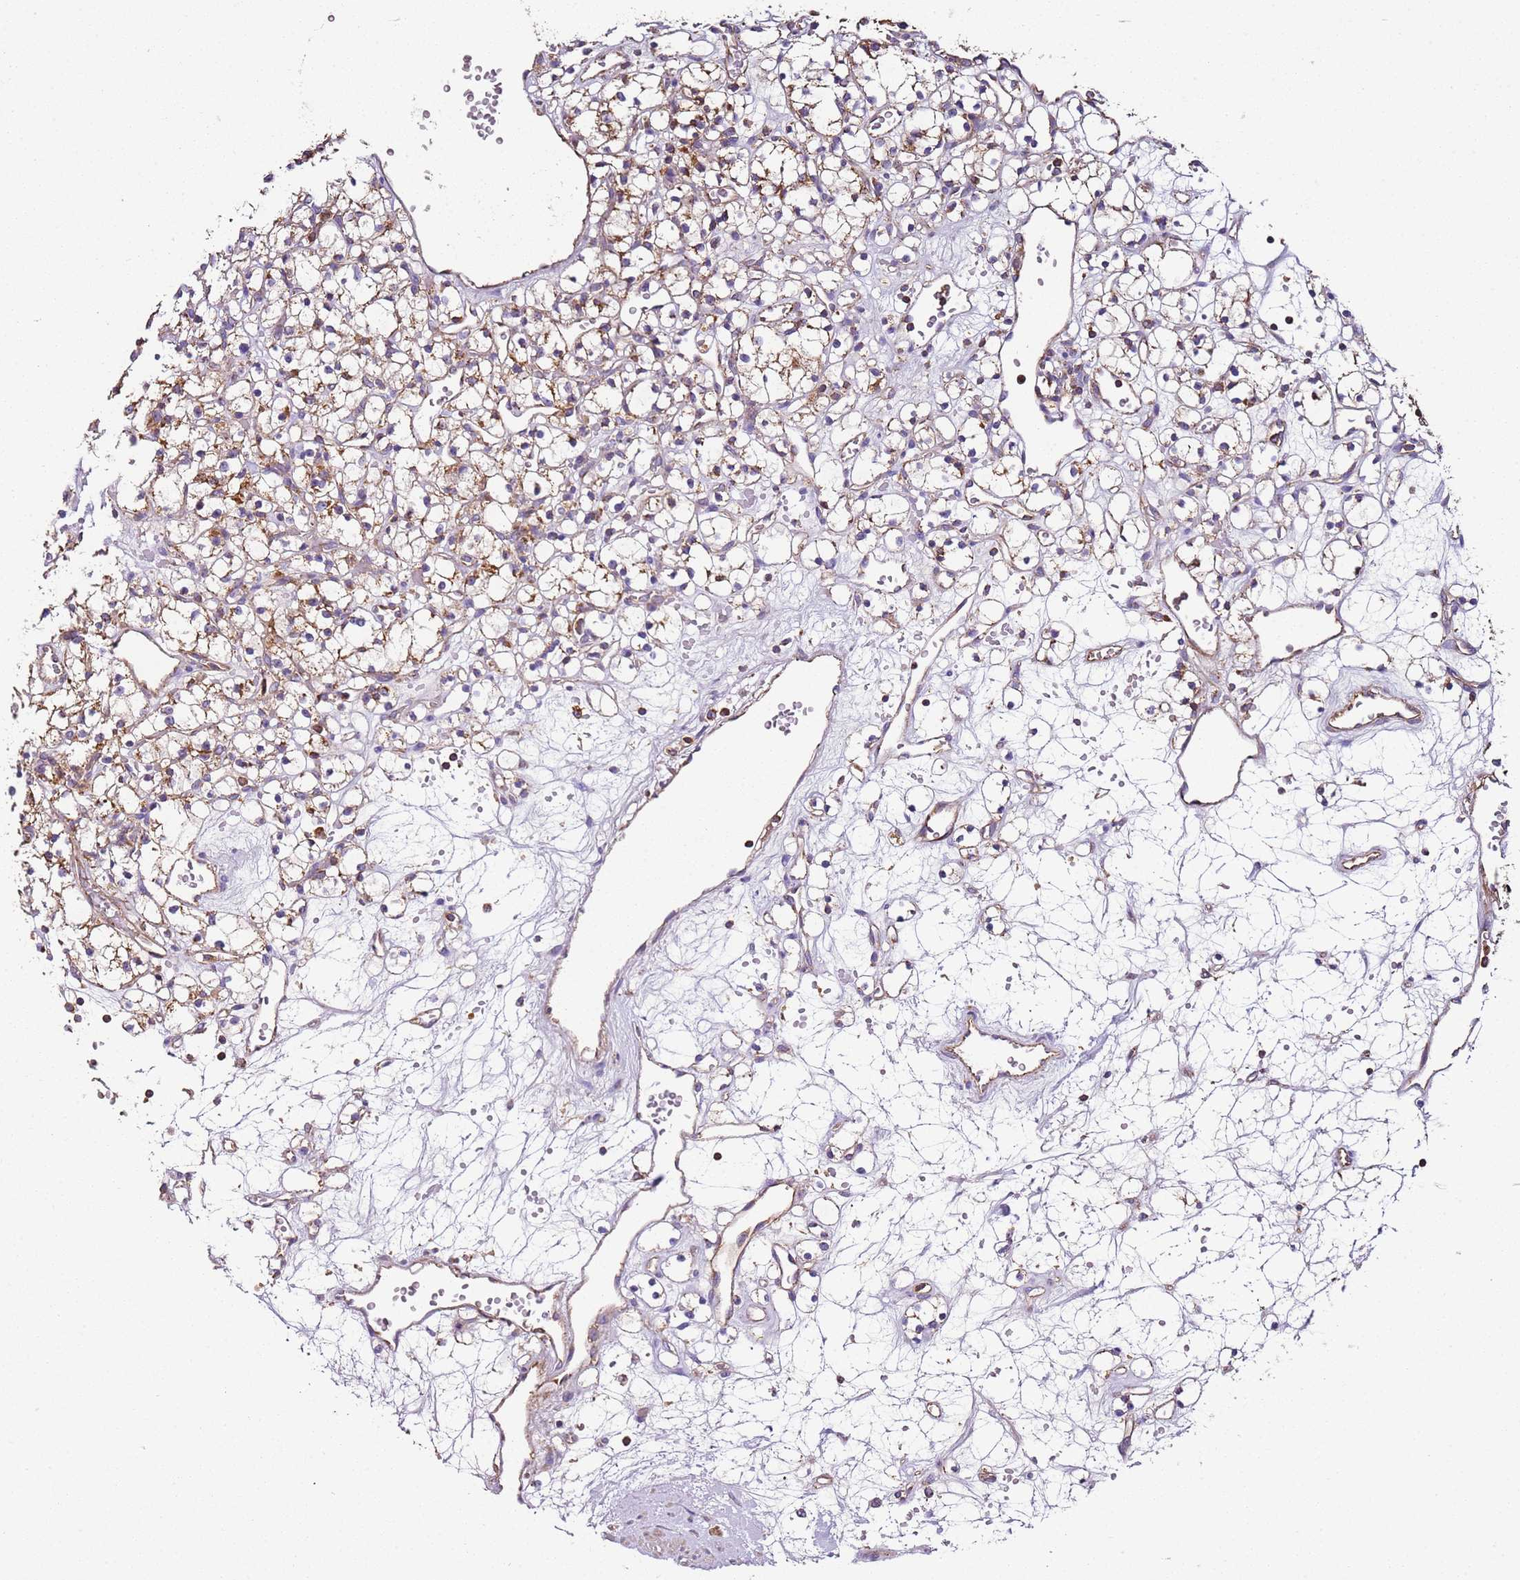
{"staining": {"intensity": "weak", "quantity": ">75%", "location": "cytoplasmic/membranous"}, "tissue": "renal cancer", "cell_type": "Tumor cells", "image_type": "cancer", "snomed": [{"axis": "morphology", "description": "Adenocarcinoma, NOS"}, {"axis": "topography", "description": "Kidney"}], "caption": "A brown stain labels weak cytoplasmic/membranous expression of a protein in human renal adenocarcinoma tumor cells.", "gene": "RMND5A", "patient": {"sex": "female", "age": 59}}